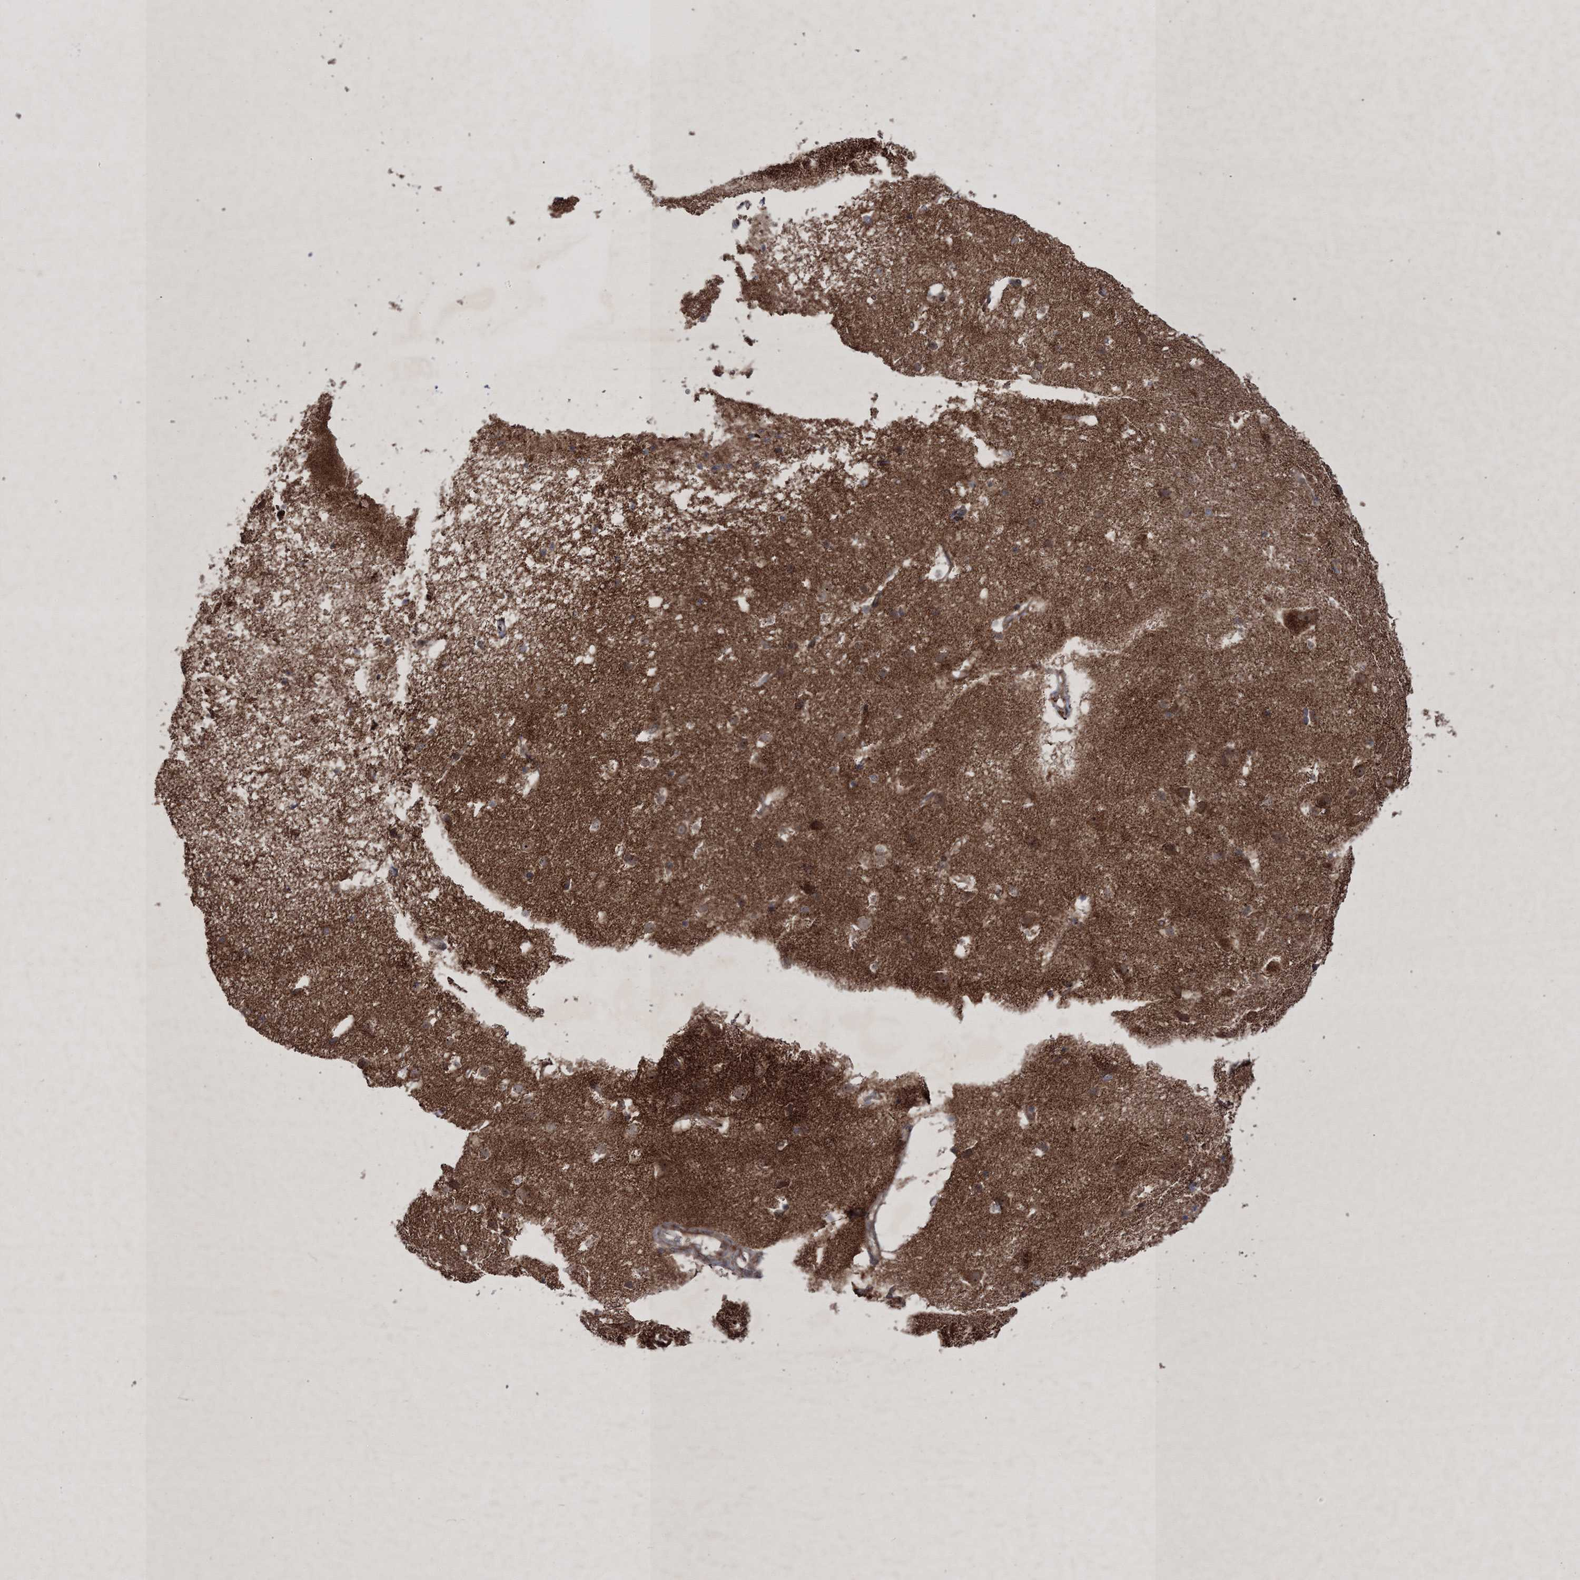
{"staining": {"intensity": "weak", "quantity": ">75%", "location": "cytoplasmic/membranous"}, "tissue": "cerebral cortex", "cell_type": "Endothelial cells", "image_type": "normal", "snomed": [{"axis": "morphology", "description": "Normal tissue, NOS"}, {"axis": "topography", "description": "Cerebral cortex"}], "caption": "Protein expression analysis of benign cerebral cortex reveals weak cytoplasmic/membranous positivity in approximately >75% of endothelial cells. The protein of interest is shown in brown color, while the nuclei are stained blue.", "gene": "SCRN3", "patient": {"sex": "male", "age": 54}}